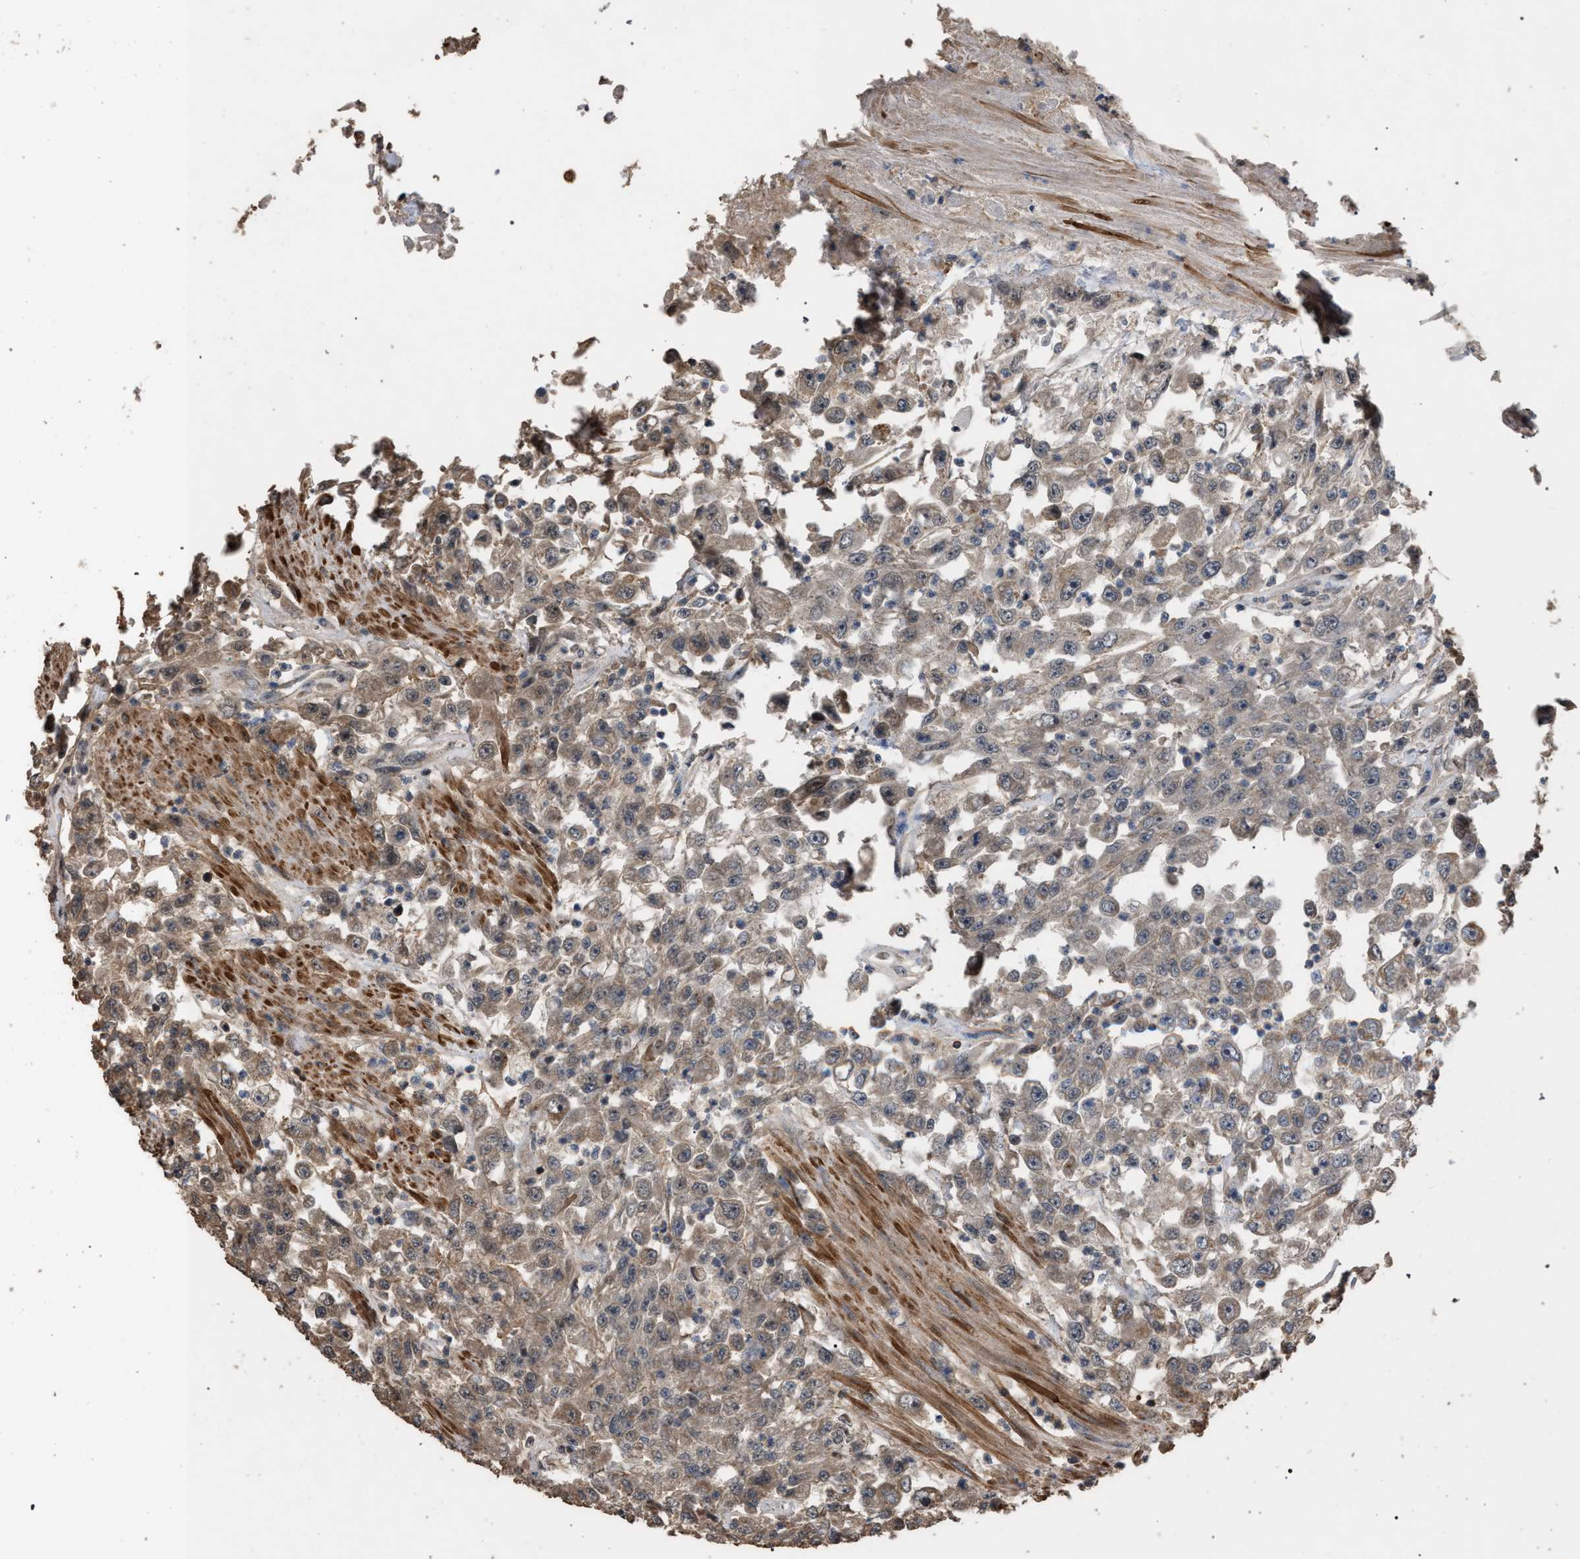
{"staining": {"intensity": "weak", "quantity": "25%-75%", "location": "cytoplasmic/membranous"}, "tissue": "urothelial cancer", "cell_type": "Tumor cells", "image_type": "cancer", "snomed": [{"axis": "morphology", "description": "Urothelial carcinoma, High grade"}, {"axis": "topography", "description": "Urinary bladder"}], "caption": "A brown stain shows weak cytoplasmic/membranous staining of a protein in high-grade urothelial carcinoma tumor cells. Nuclei are stained in blue.", "gene": "NAA35", "patient": {"sex": "male", "age": 46}}